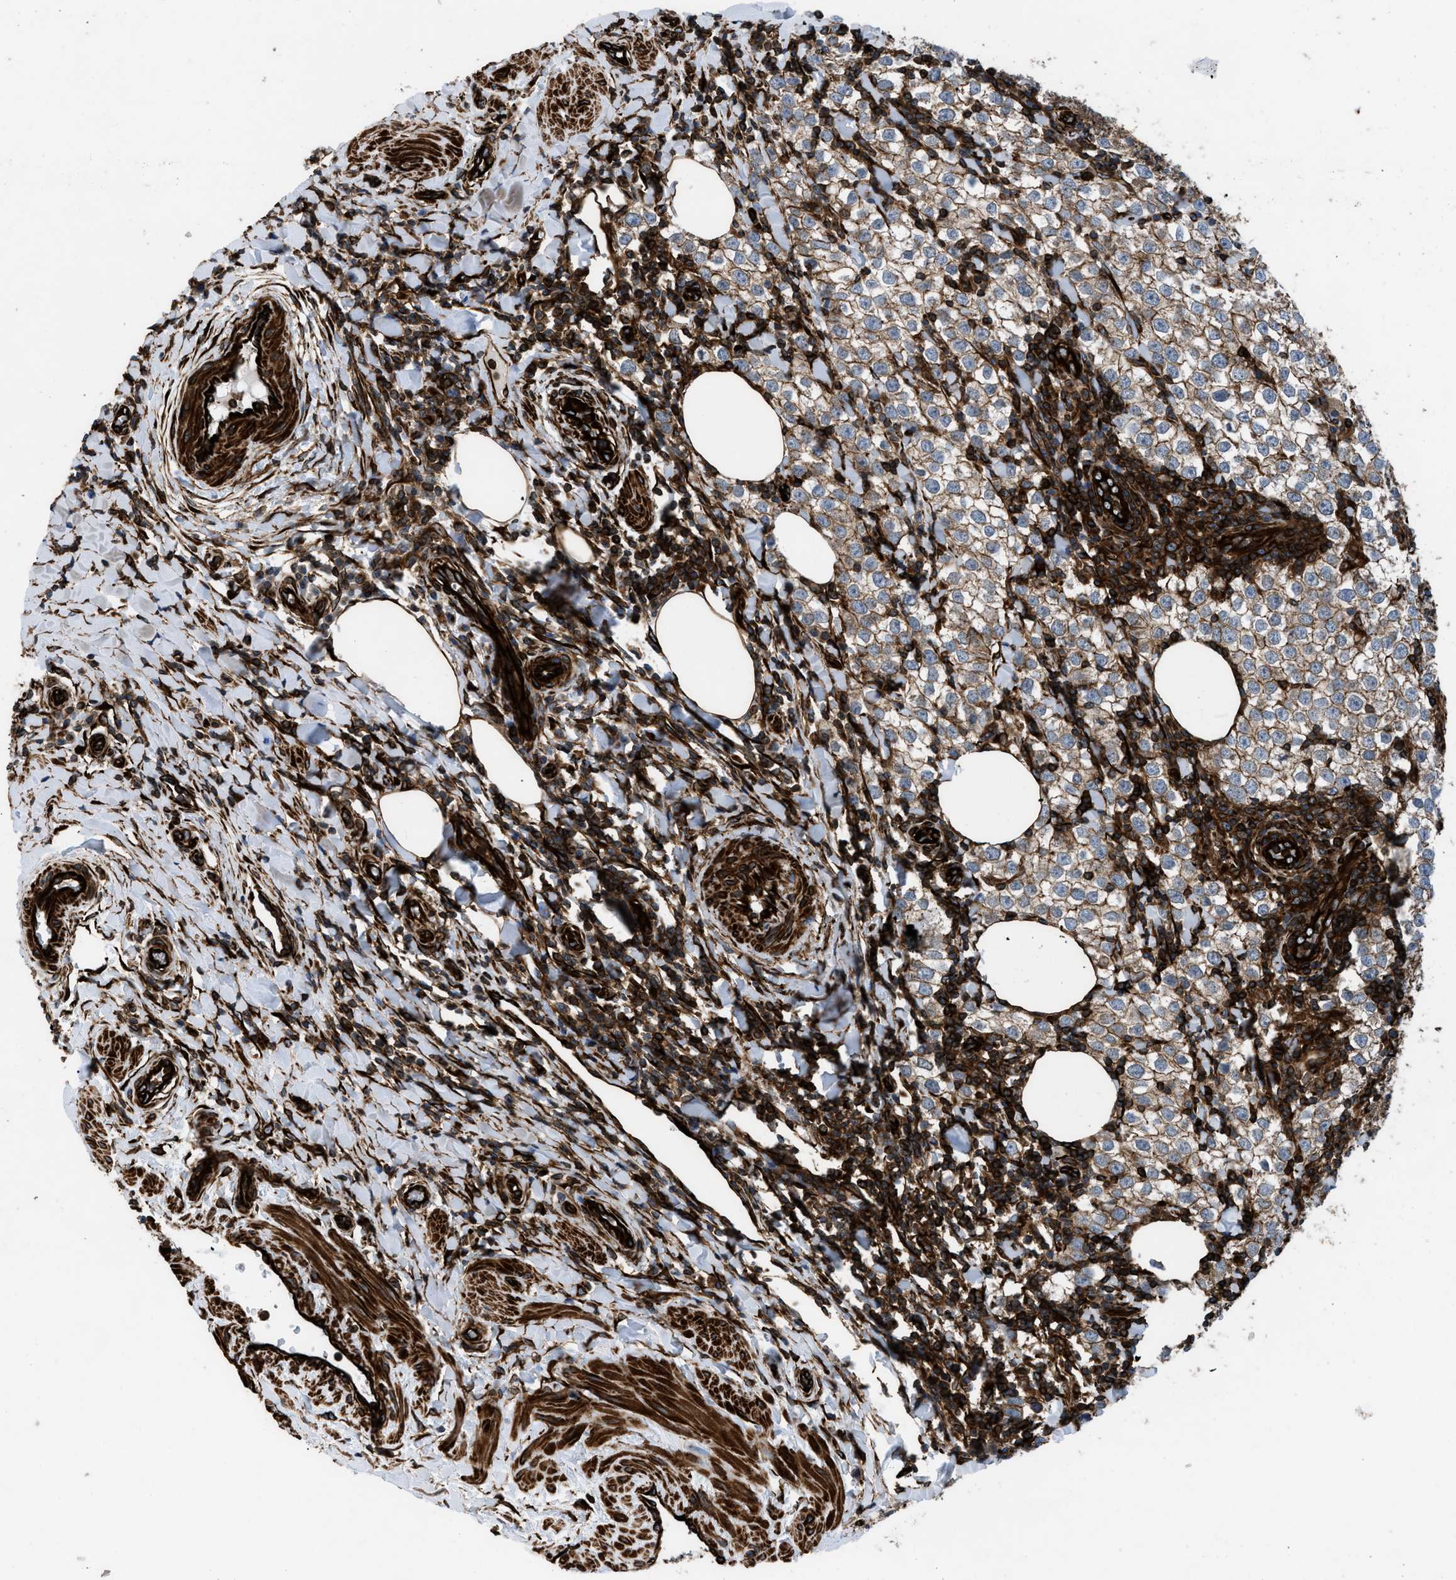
{"staining": {"intensity": "weak", "quantity": "25%-75%", "location": "cytoplasmic/membranous"}, "tissue": "testis cancer", "cell_type": "Tumor cells", "image_type": "cancer", "snomed": [{"axis": "morphology", "description": "Seminoma, NOS"}, {"axis": "morphology", "description": "Carcinoma, Embryonal, NOS"}, {"axis": "topography", "description": "Testis"}], "caption": "Human testis cancer (embryonal carcinoma) stained for a protein (brown) reveals weak cytoplasmic/membranous positive positivity in about 25%-75% of tumor cells.", "gene": "PTPRE", "patient": {"sex": "male", "age": 36}}